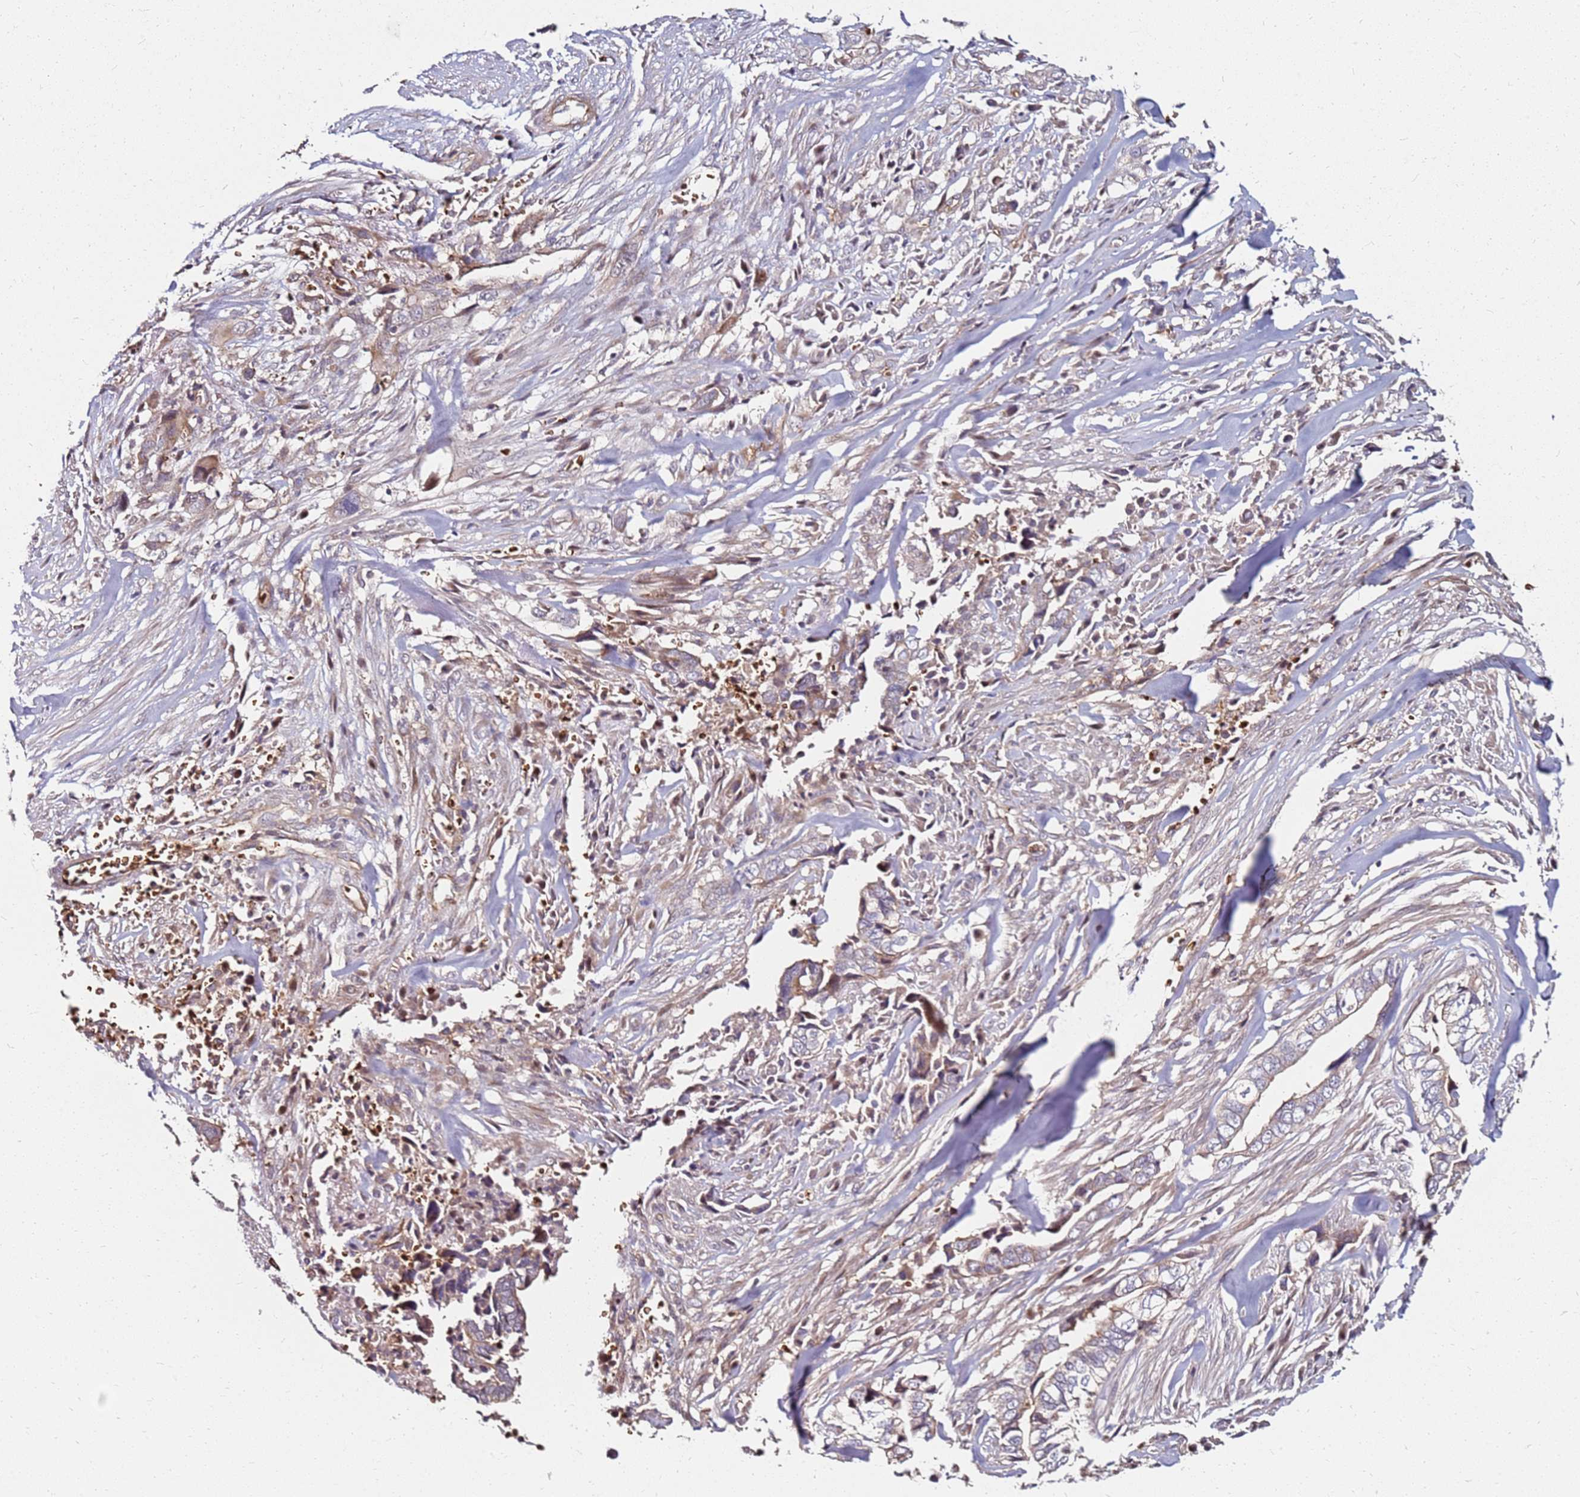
{"staining": {"intensity": "weak", "quantity": ">75%", "location": "cytoplasmic/membranous"}, "tissue": "liver cancer", "cell_type": "Tumor cells", "image_type": "cancer", "snomed": [{"axis": "morphology", "description": "Cholangiocarcinoma"}, {"axis": "topography", "description": "Liver"}], "caption": "A brown stain highlights weak cytoplasmic/membranous positivity of a protein in human cholangiocarcinoma (liver) tumor cells.", "gene": "RNF11", "patient": {"sex": "female", "age": 79}}